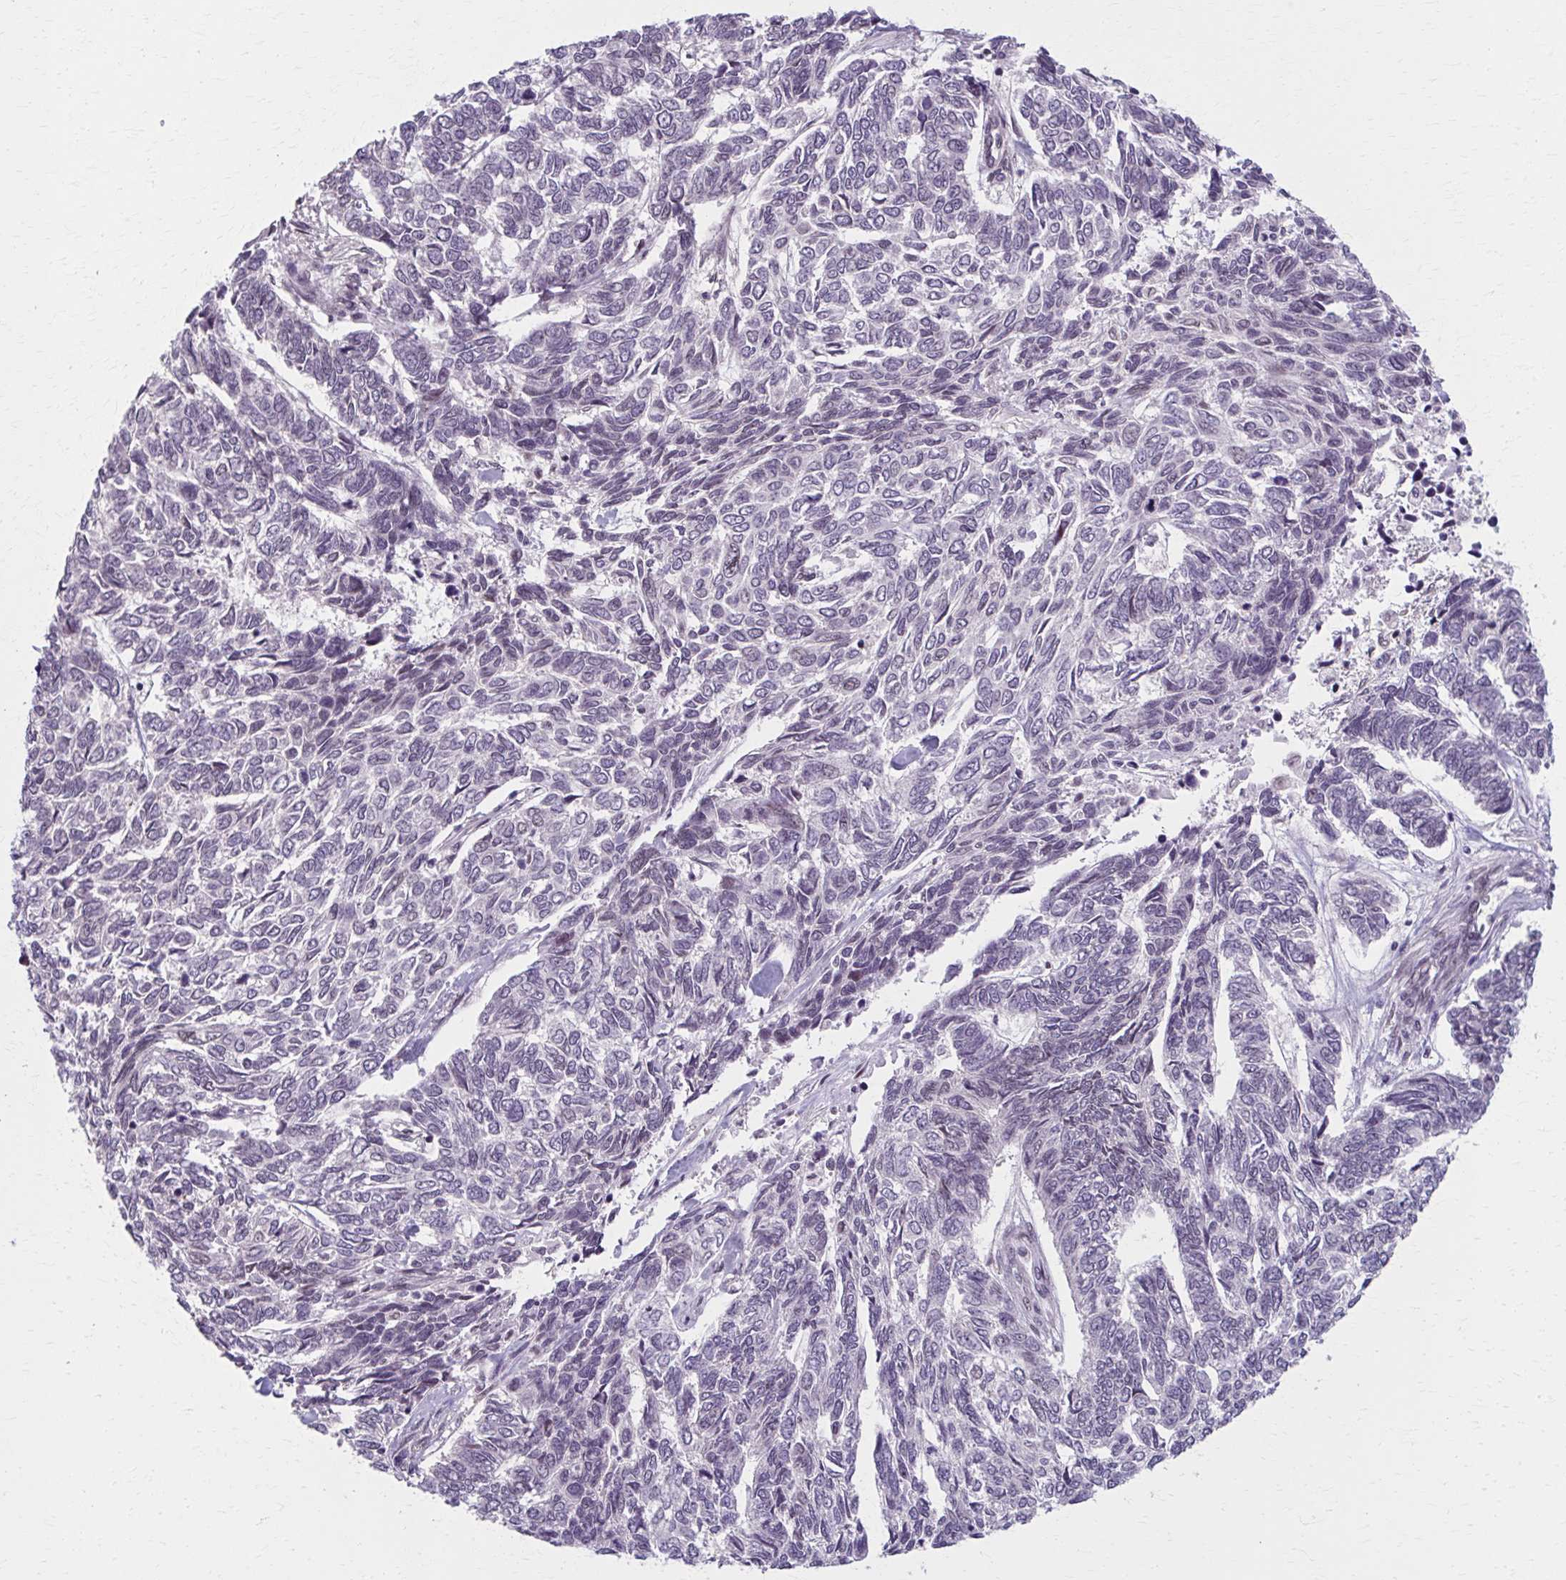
{"staining": {"intensity": "negative", "quantity": "none", "location": "none"}, "tissue": "skin cancer", "cell_type": "Tumor cells", "image_type": "cancer", "snomed": [{"axis": "morphology", "description": "Basal cell carcinoma"}, {"axis": "topography", "description": "Skin"}], "caption": "Skin basal cell carcinoma was stained to show a protein in brown. There is no significant staining in tumor cells.", "gene": "SETBP1", "patient": {"sex": "female", "age": 65}}